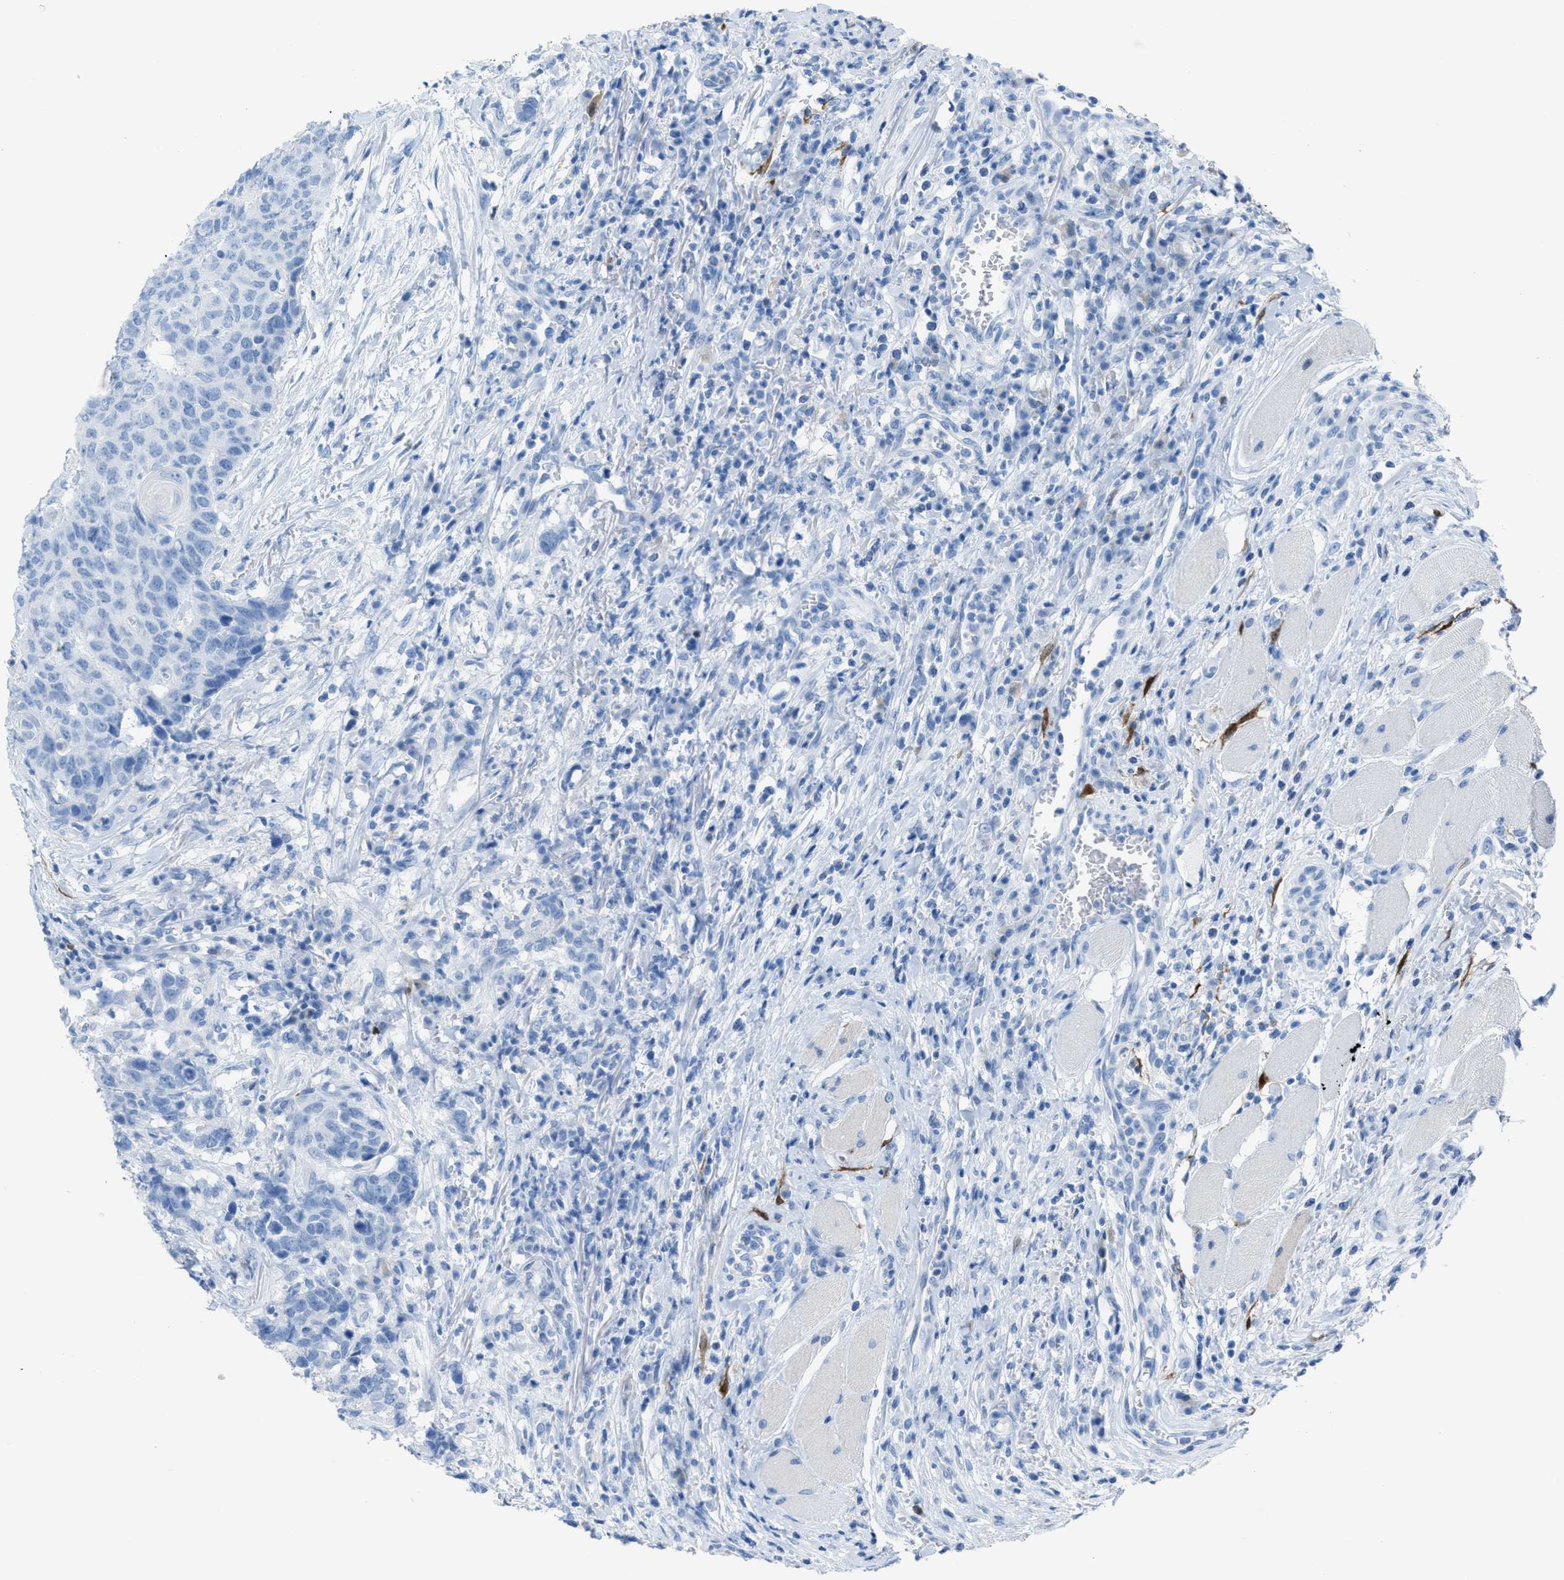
{"staining": {"intensity": "negative", "quantity": "none", "location": "none"}, "tissue": "head and neck cancer", "cell_type": "Tumor cells", "image_type": "cancer", "snomed": [{"axis": "morphology", "description": "Squamous cell carcinoma, NOS"}, {"axis": "topography", "description": "Head-Neck"}], "caption": "This is an immunohistochemistry micrograph of head and neck cancer (squamous cell carcinoma). There is no staining in tumor cells.", "gene": "CDKN2A", "patient": {"sex": "male", "age": 66}}